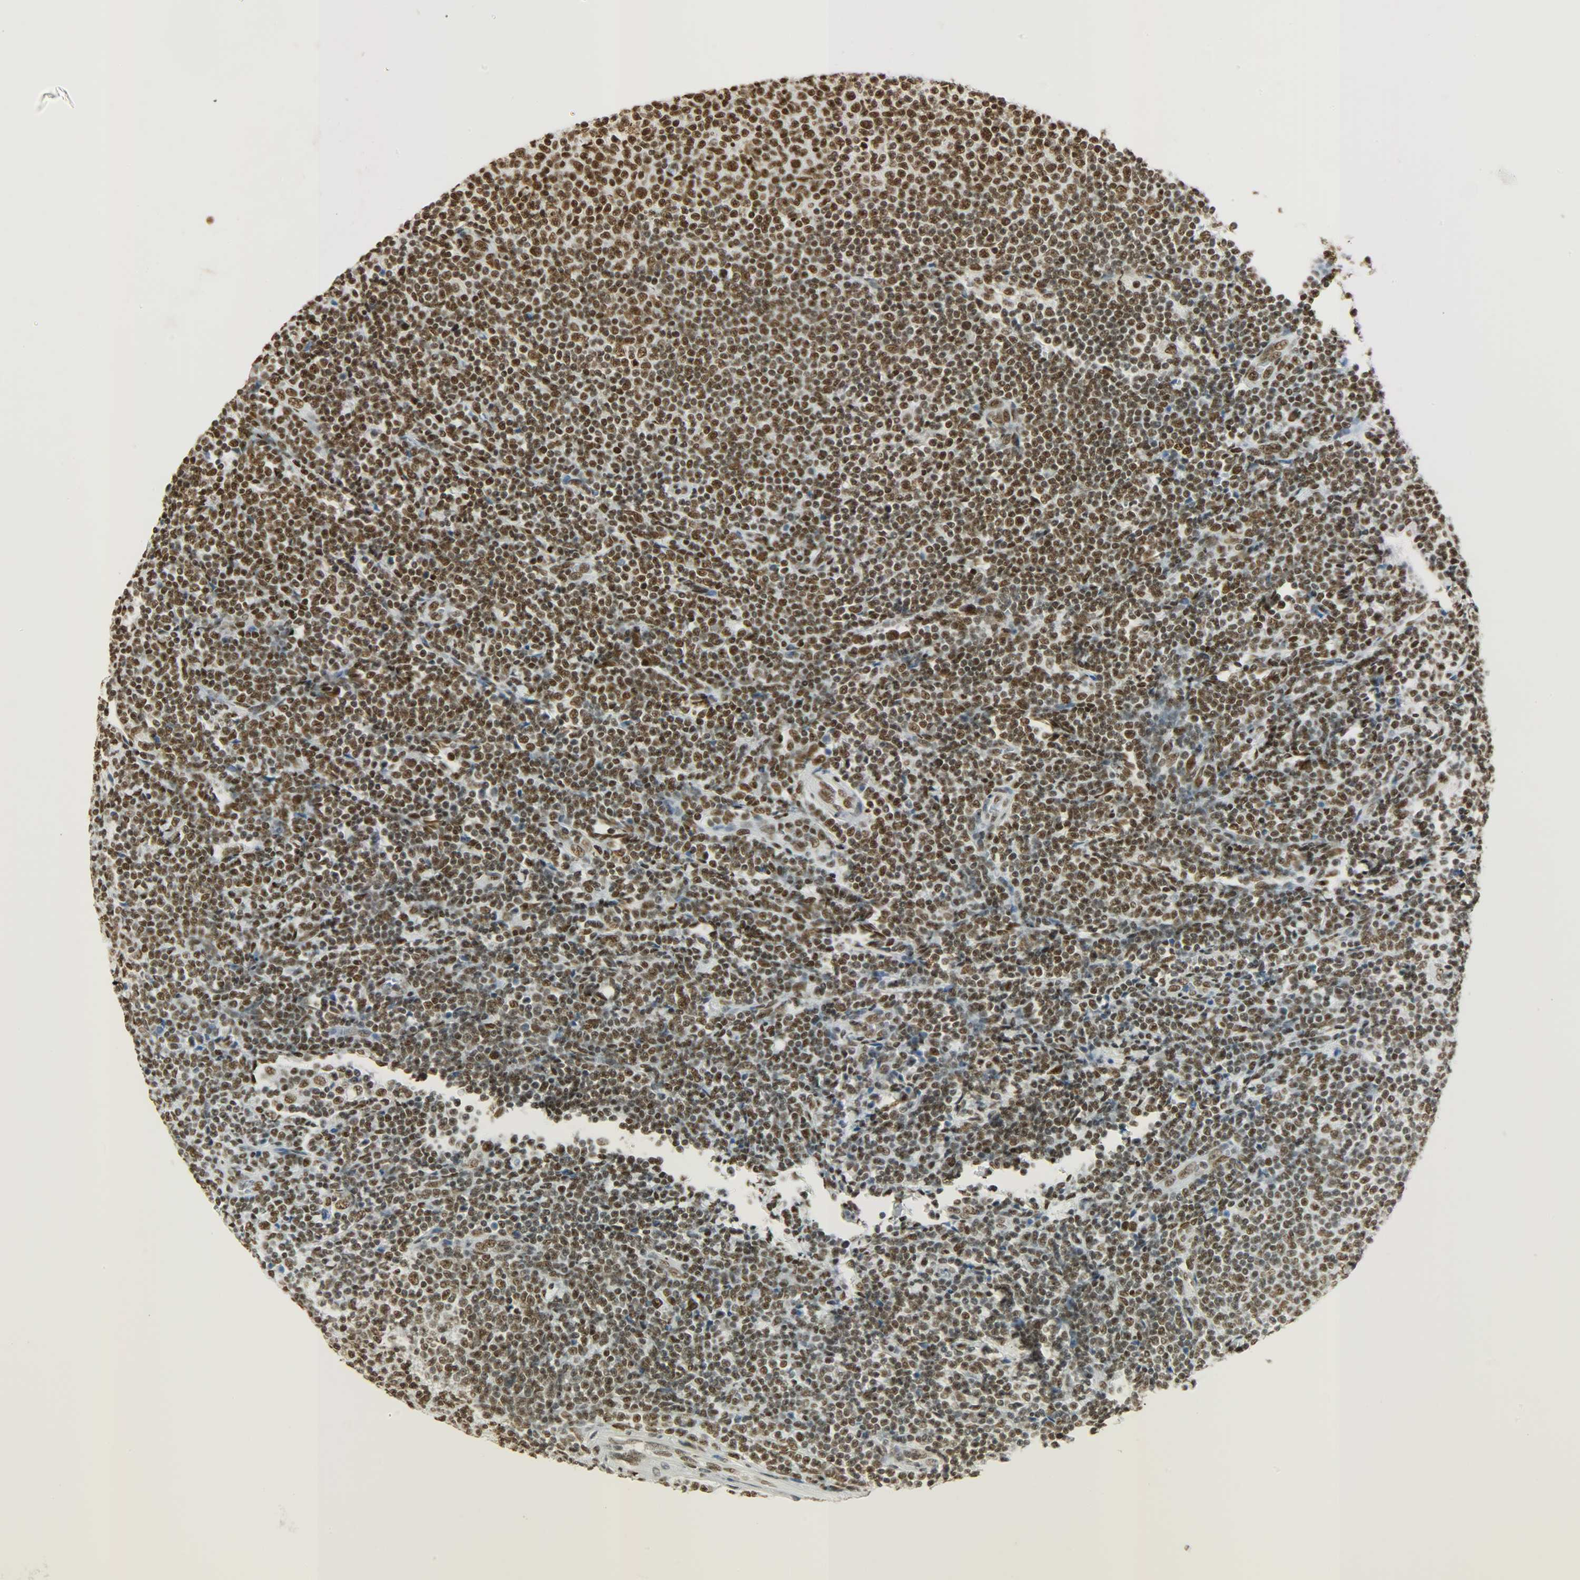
{"staining": {"intensity": "strong", "quantity": ">75%", "location": "nuclear"}, "tissue": "lymphoma", "cell_type": "Tumor cells", "image_type": "cancer", "snomed": [{"axis": "morphology", "description": "Malignant lymphoma, non-Hodgkin's type, Low grade"}, {"axis": "topography", "description": "Lymph node"}], "caption": "An immunohistochemistry histopathology image of neoplastic tissue is shown. Protein staining in brown highlights strong nuclear positivity in lymphoma within tumor cells.", "gene": "KHDRBS1", "patient": {"sex": "male", "age": 66}}